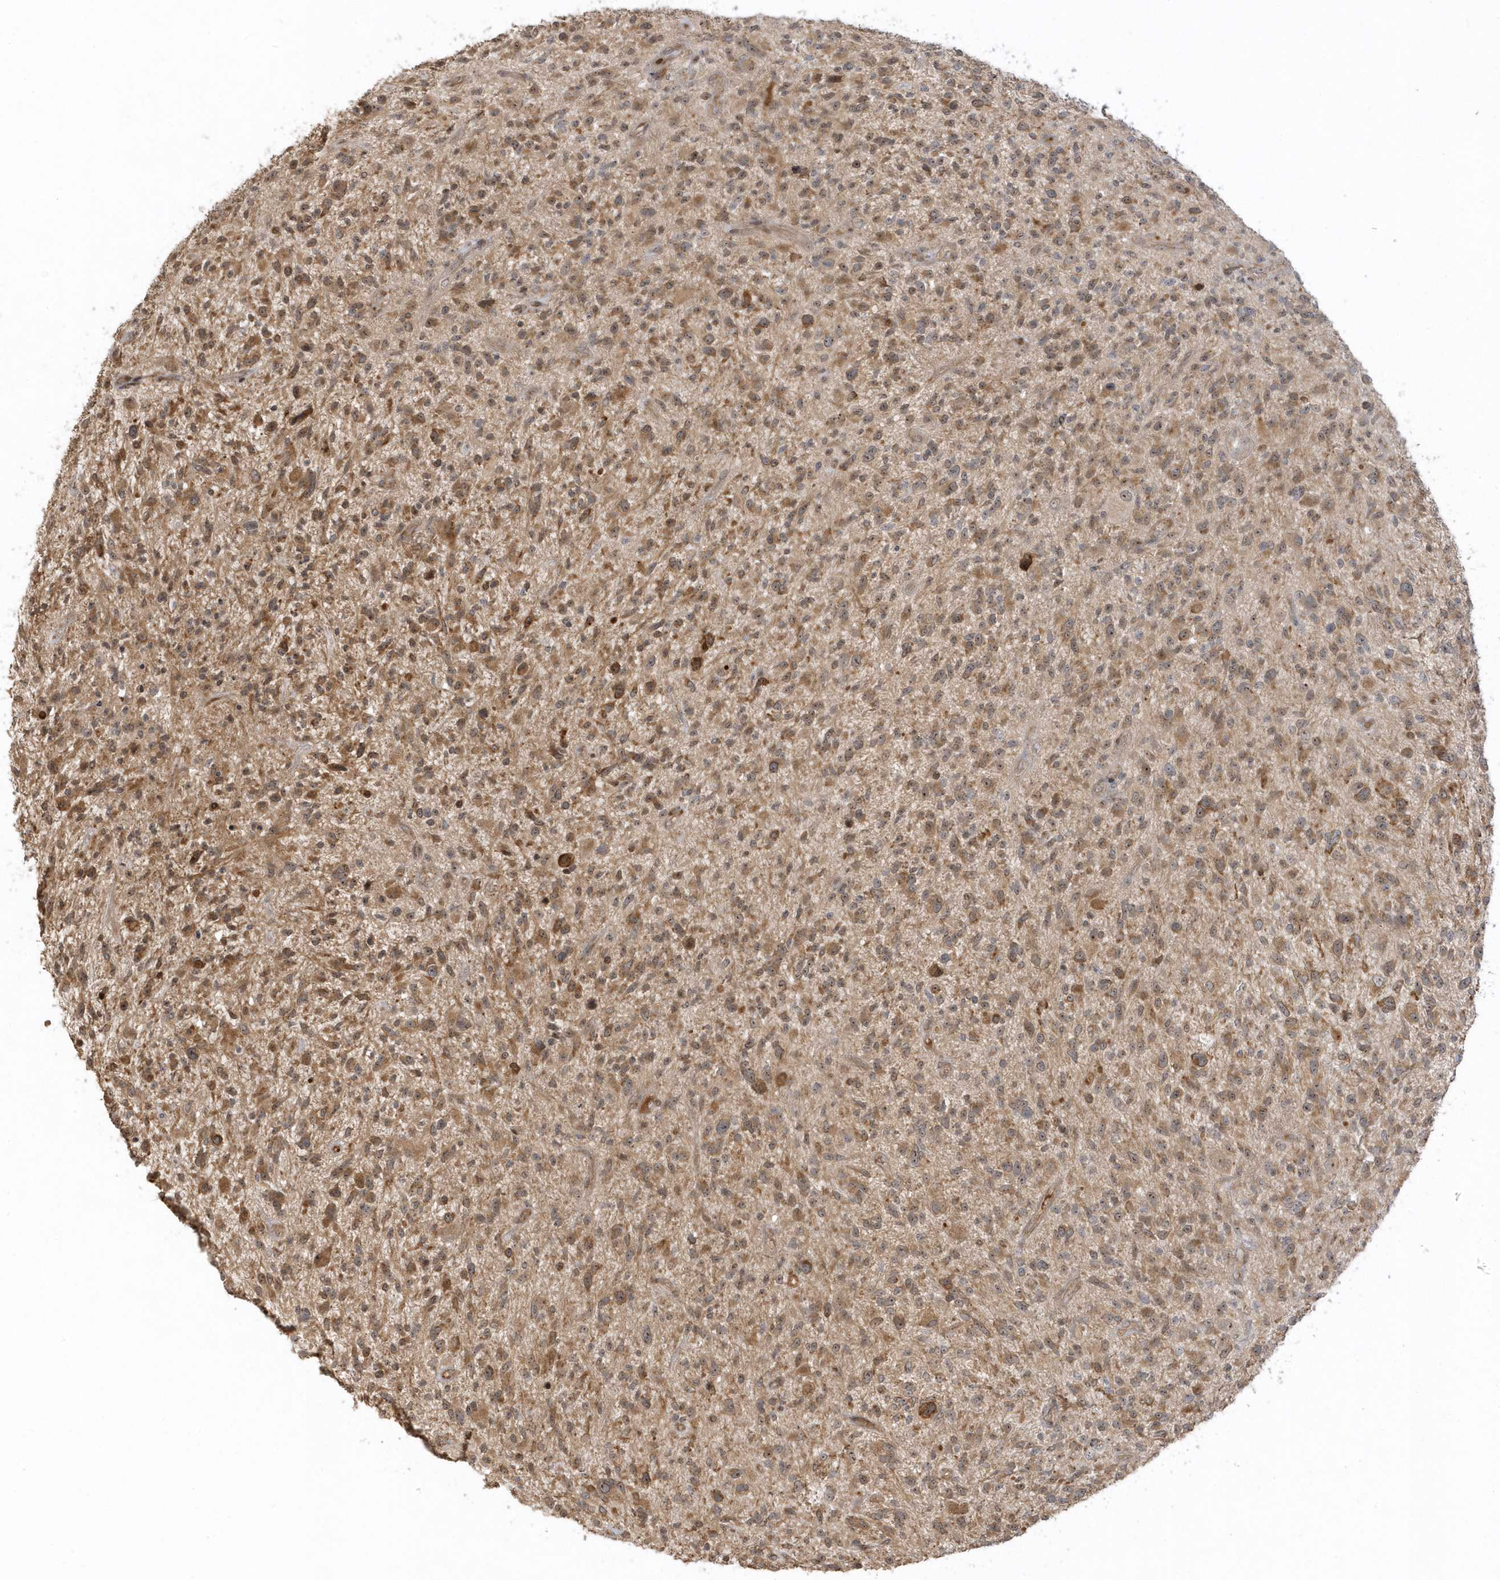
{"staining": {"intensity": "moderate", "quantity": ">75%", "location": "cytoplasmic/membranous"}, "tissue": "glioma", "cell_type": "Tumor cells", "image_type": "cancer", "snomed": [{"axis": "morphology", "description": "Glioma, malignant, High grade"}, {"axis": "topography", "description": "Brain"}], "caption": "Glioma tissue exhibits moderate cytoplasmic/membranous positivity in approximately >75% of tumor cells, visualized by immunohistochemistry.", "gene": "ECM2", "patient": {"sex": "male", "age": 47}}